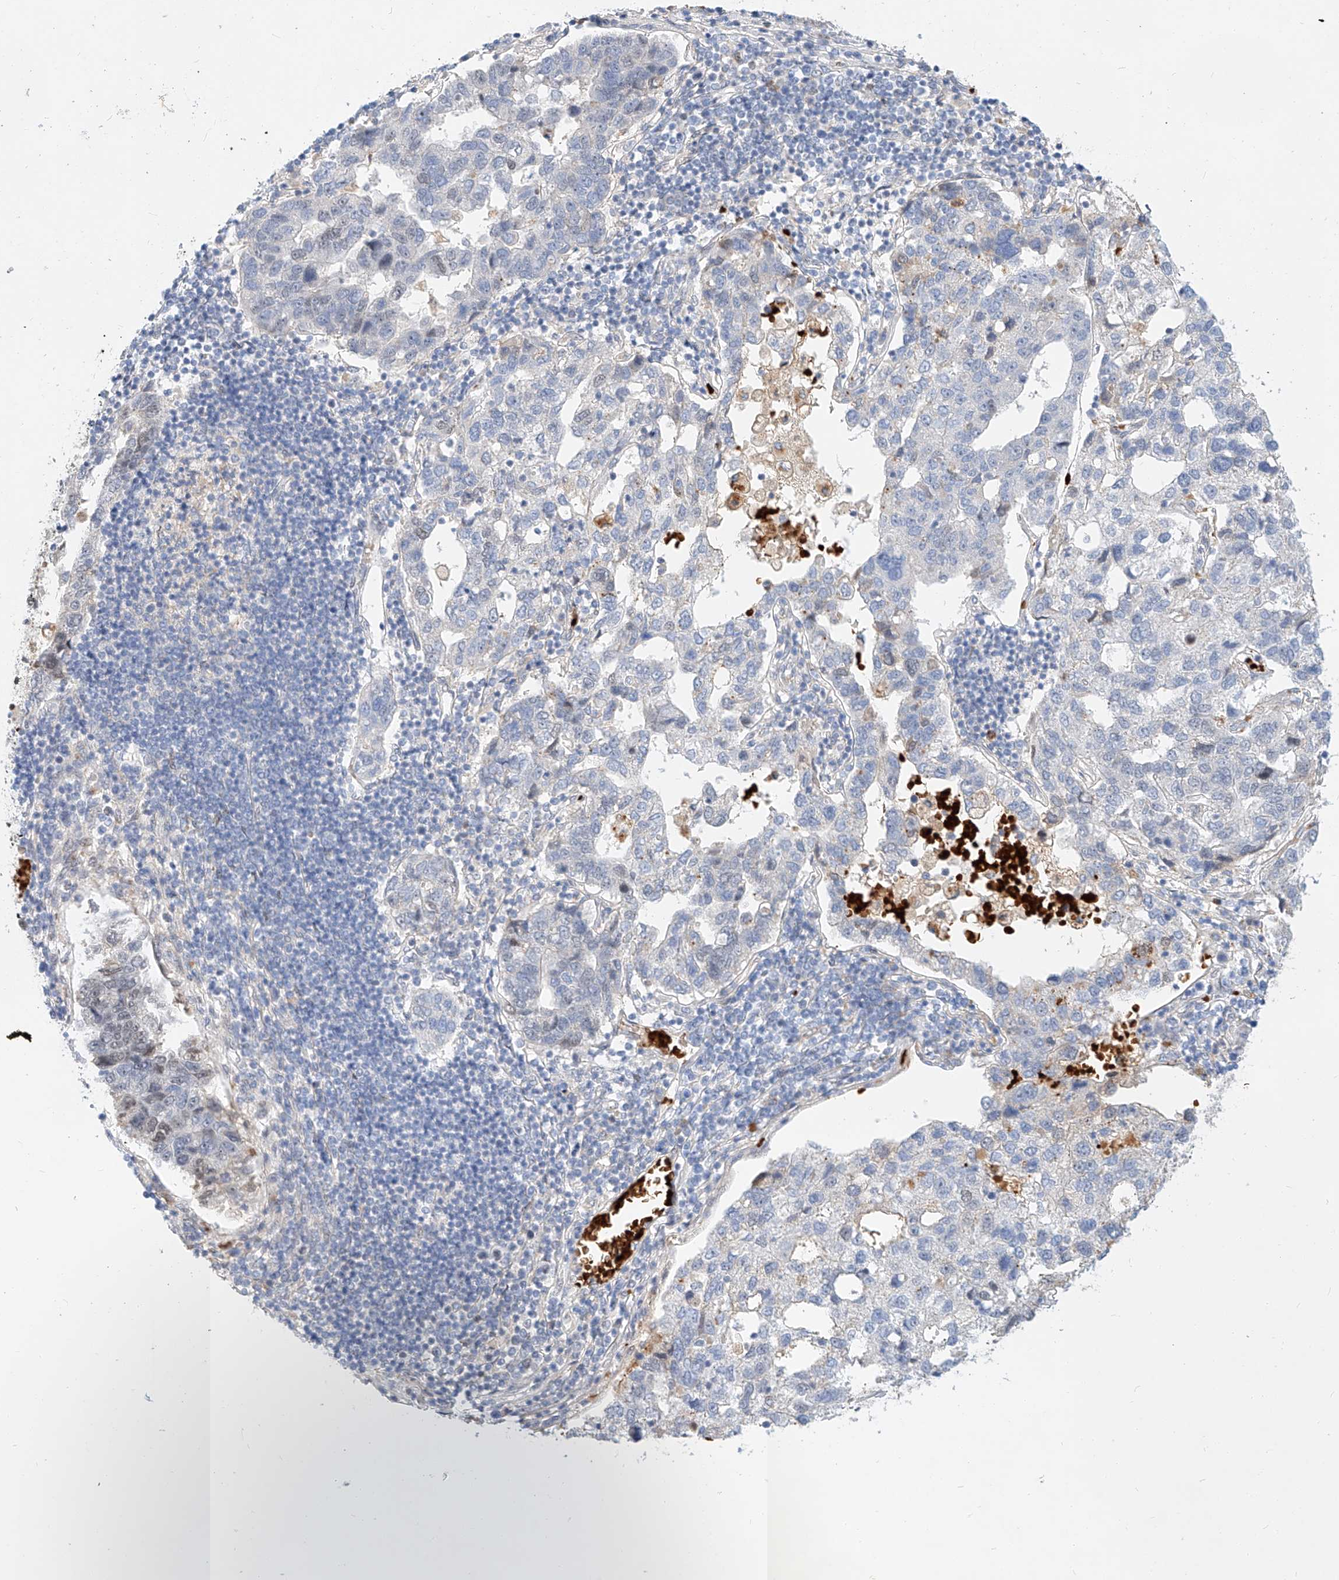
{"staining": {"intensity": "negative", "quantity": "none", "location": "none"}, "tissue": "pancreatic cancer", "cell_type": "Tumor cells", "image_type": "cancer", "snomed": [{"axis": "morphology", "description": "Adenocarcinoma, NOS"}, {"axis": "topography", "description": "Pancreas"}], "caption": "DAB (3,3'-diaminobenzidine) immunohistochemical staining of human pancreatic cancer (adenocarcinoma) shows no significant staining in tumor cells.", "gene": "CBX8", "patient": {"sex": "female", "age": 61}}